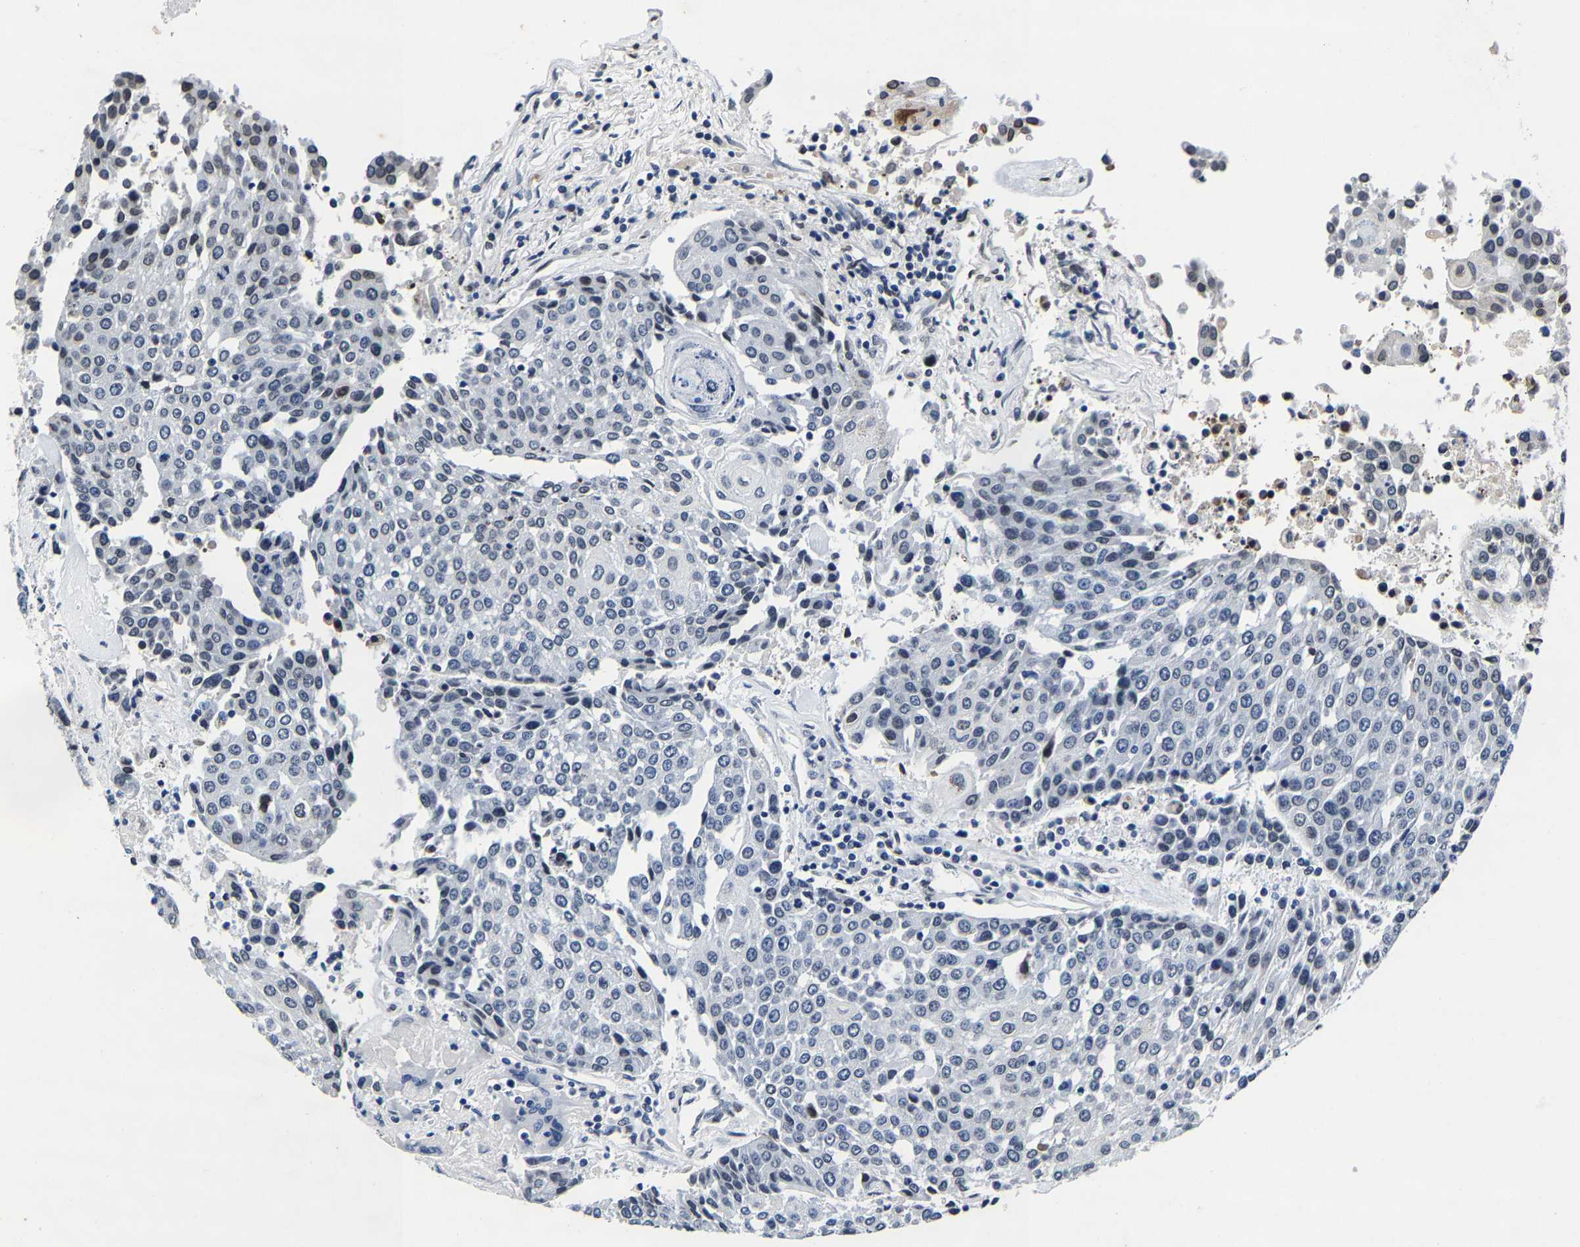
{"staining": {"intensity": "negative", "quantity": "none", "location": "none"}, "tissue": "urothelial cancer", "cell_type": "Tumor cells", "image_type": "cancer", "snomed": [{"axis": "morphology", "description": "Urothelial carcinoma, High grade"}, {"axis": "topography", "description": "Urinary bladder"}], "caption": "High power microscopy photomicrograph of an immunohistochemistry photomicrograph of high-grade urothelial carcinoma, revealing no significant positivity in tumor cells.", "gene": "UBN2", "patient": {"sex": "female", "age": 85}}